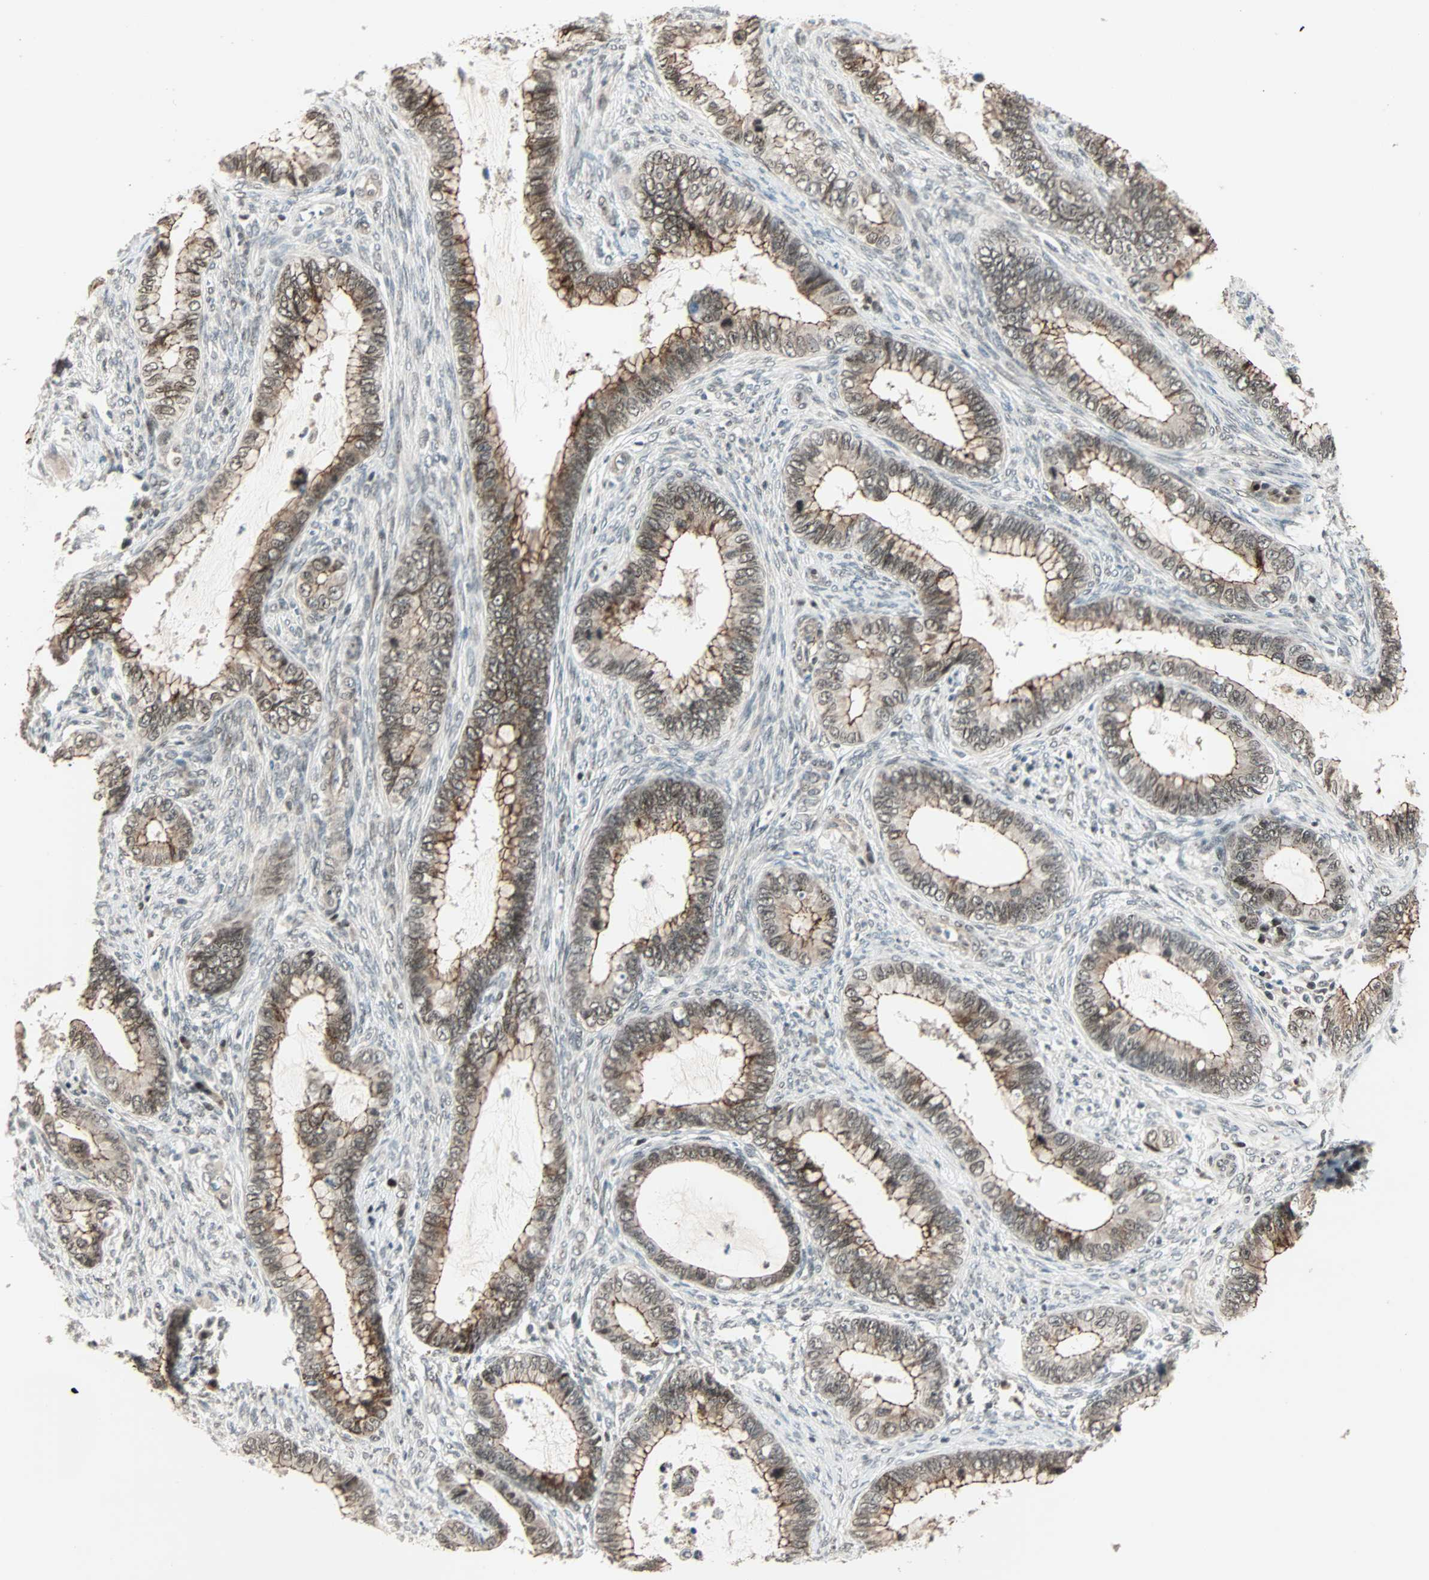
{"staining": {"intensity": "moderate", "quantity": ">75%", "location": "cytoplasmic/membranous,nuclear"}, "tissue": "cervical cancer", "cell_type": "Tumor cells", "image_type": "cancer", "snomed": [{"axis": "morphology", "description": "Adenocarcinoma, NOS"}, {"axis": "topography", "description": "Cervix"}], "caption": "Adenocarcinoma (cervical) stained for a protein exhibits moderate cytoplasmic/membranous and nuclear positivity in tumor cells.", "gene": "CBX4", "patient": {"sex": "female", "age": 44}}